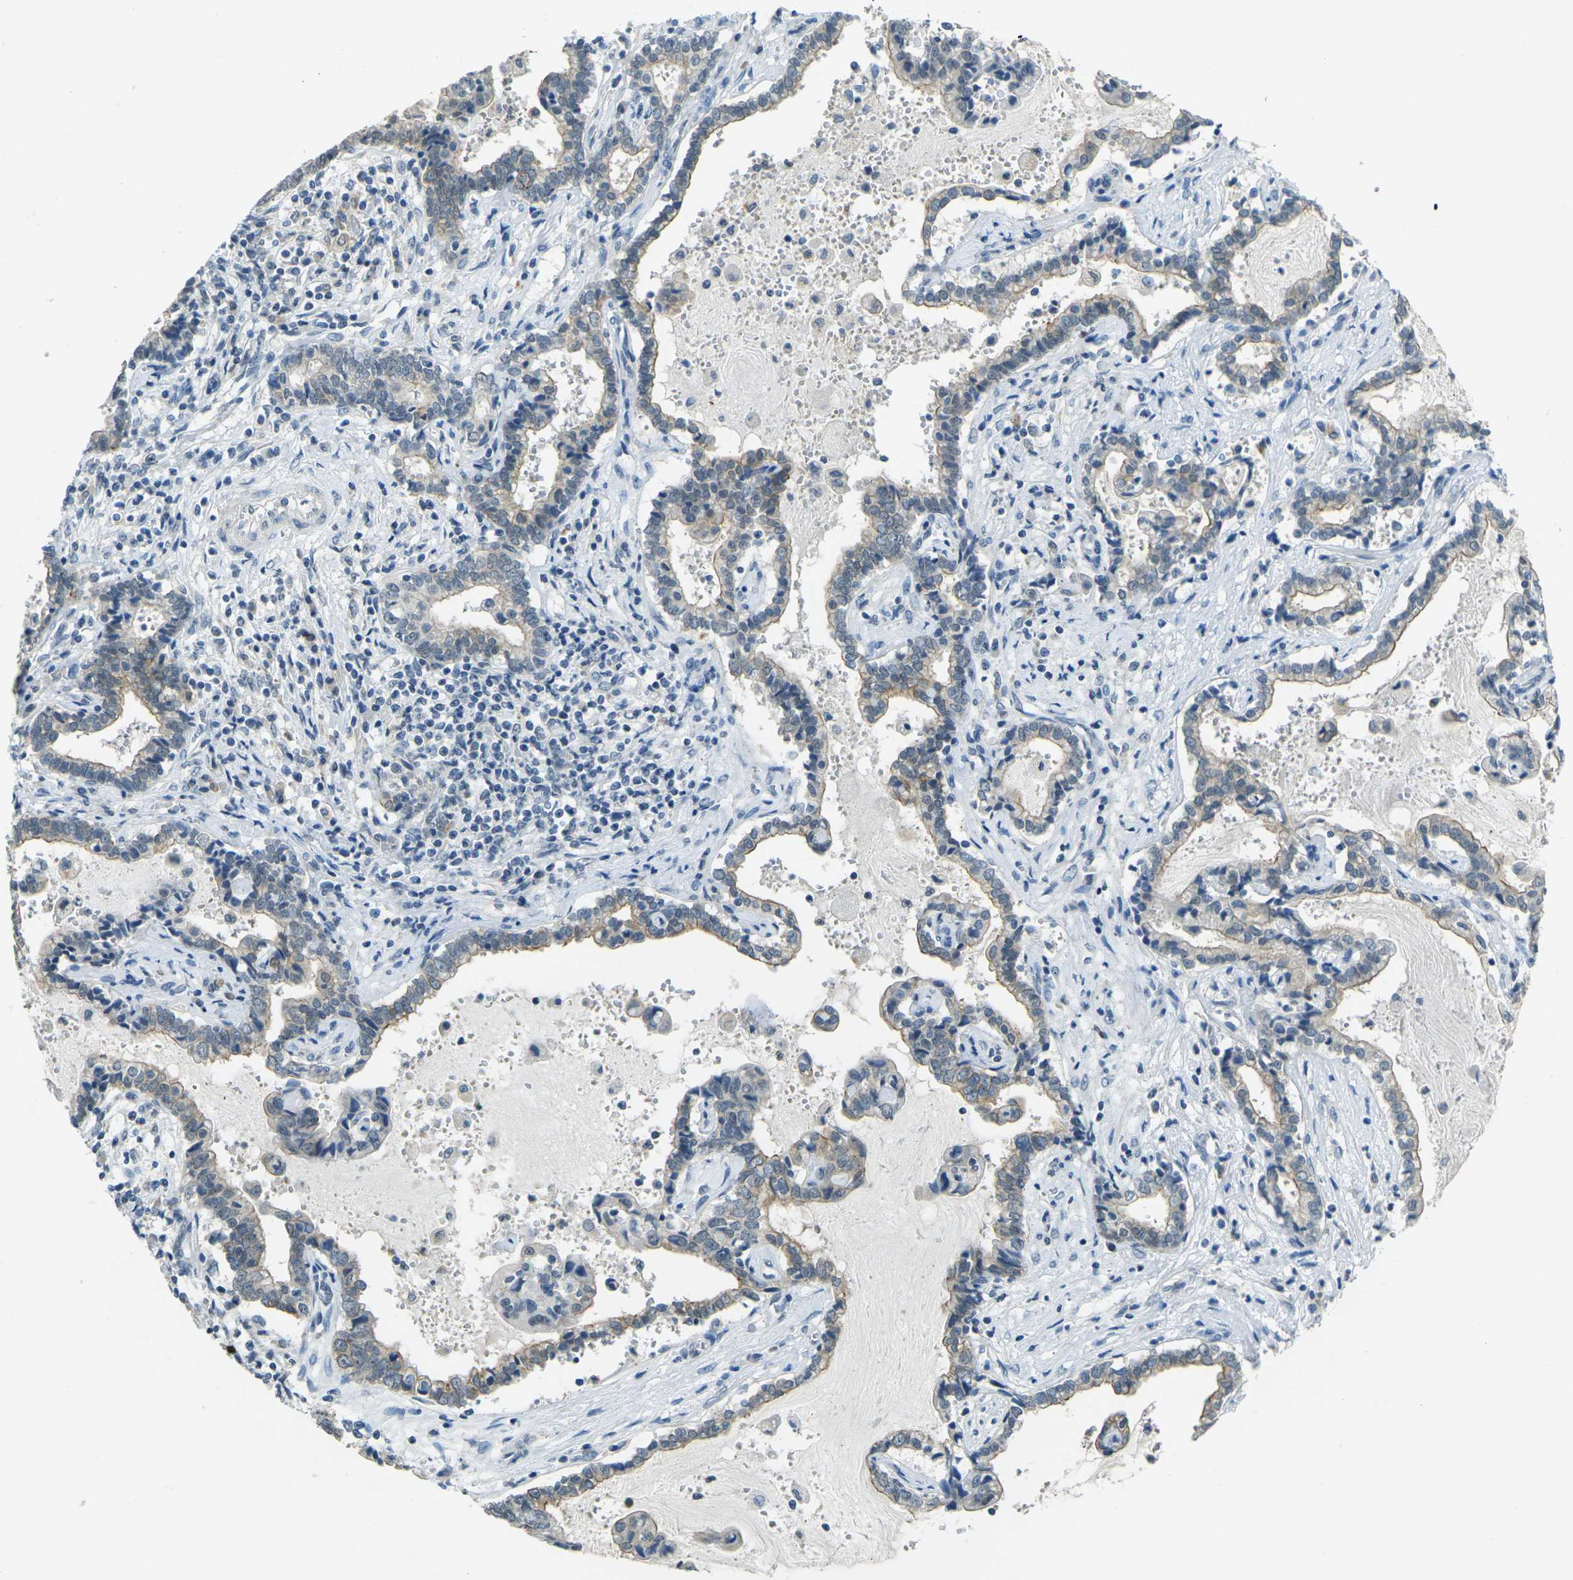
{"staining": {"intensity": "moderate", "quantity": ">75%", "location": "cytoplasmic/membranous"}, "tissue": "liver cancer", "cell_type": "Tumor cells", "image_type": "cancer", "snomed": [{"axis": "morphology", "description": "Cholangiocarcinoma"}, {"axis": "topography", "description": "Liver"}], "caption": "There is medium levels of moderate cytoplasmic/membranous staining in tumor cells of cholangiocarcinoma (liver), as demonstrated by immunohistochemical staining (brown color).", "gene": "SPTBN2", "patient": {"sex": "male", "age": 57}}